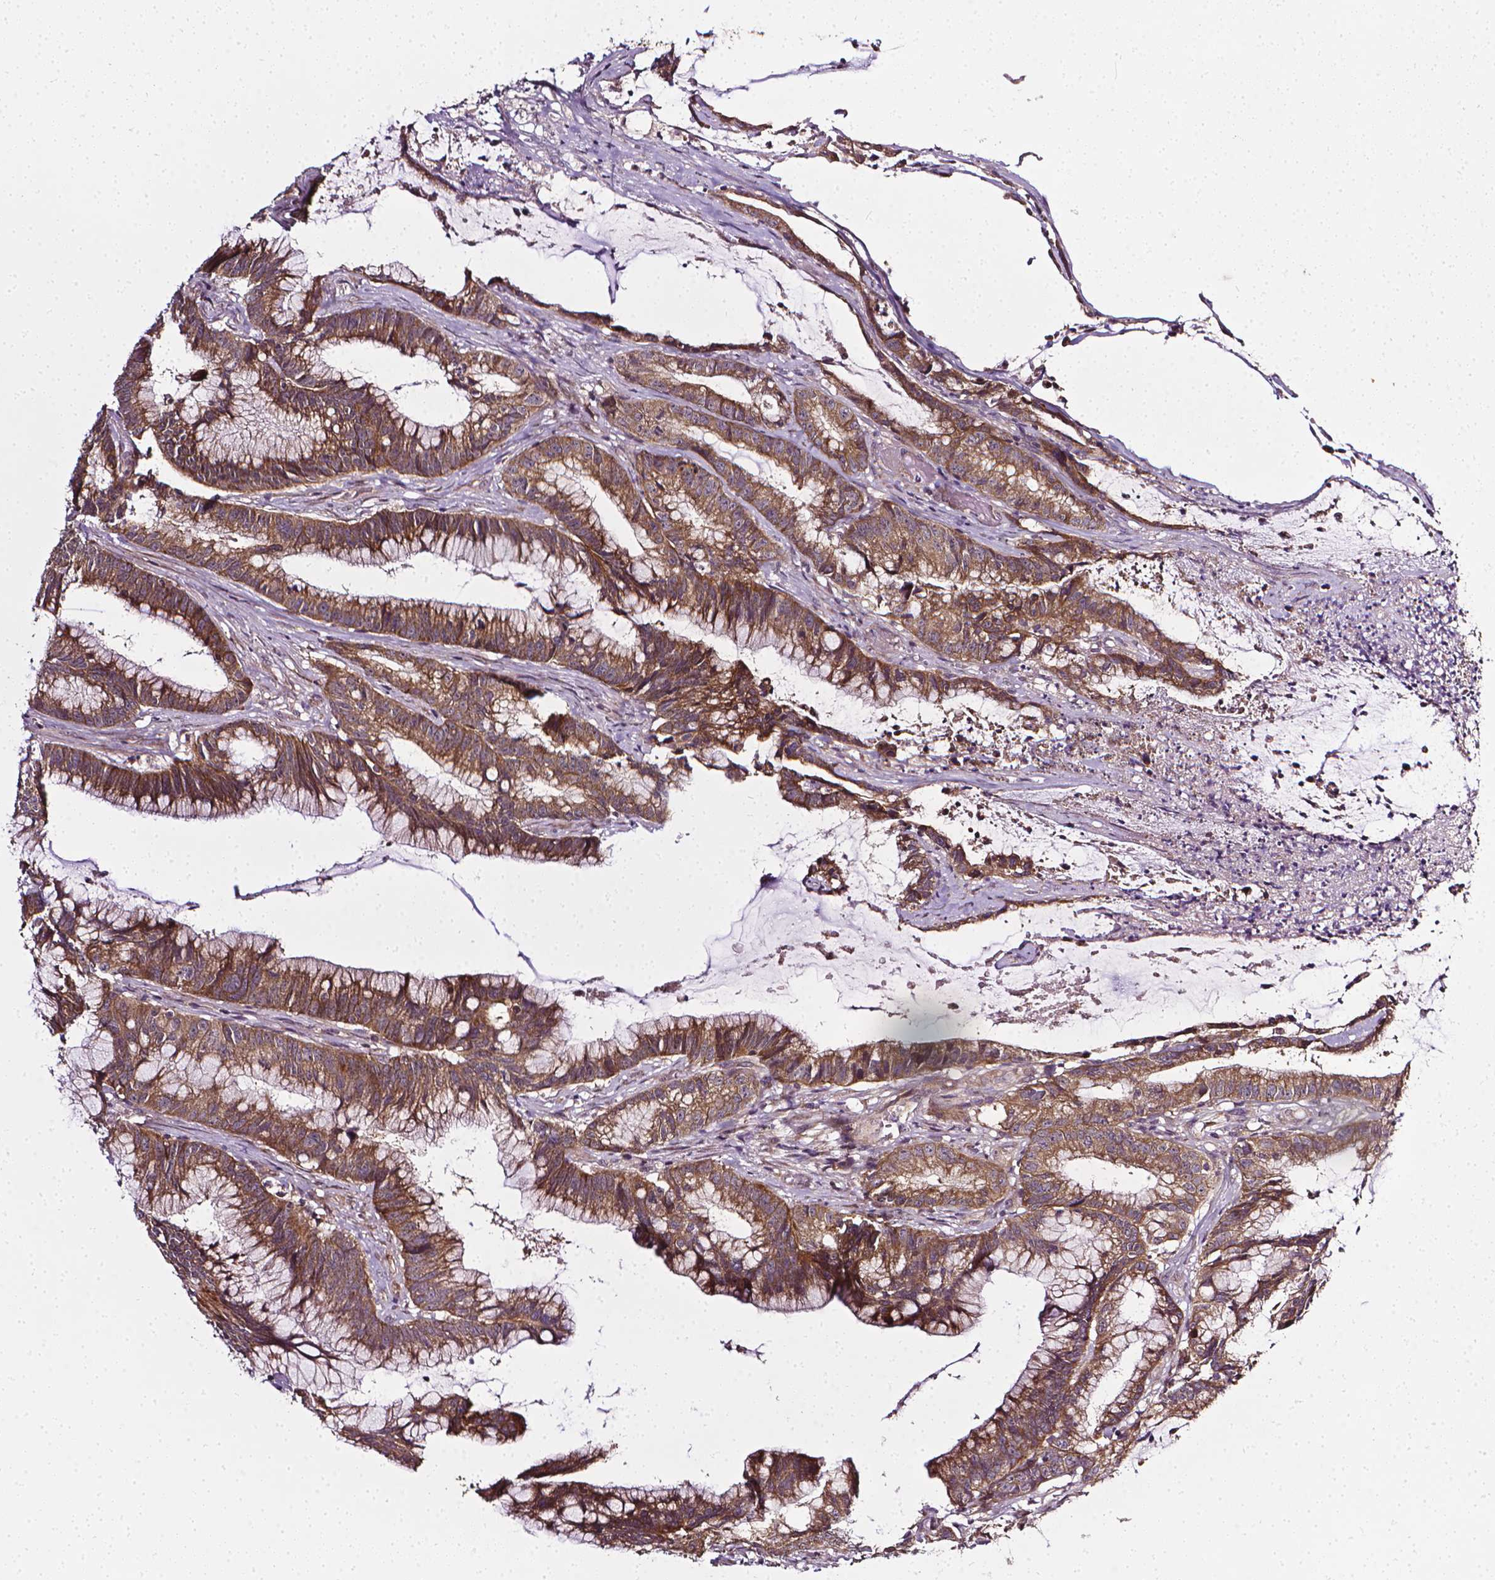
{"staining": {"intensity": "strong", "quantity": ">75%", "location": "cytoplasmic/membranous"}, "tissue": "colorectal cancer", "cell_type": "Tumor cells", "image_type": "cancer", "snomed": [{"axis": "morphology", "description": "Adenocarcinoma, NOS"}, {"axis": "topography", "description": "Colon"}], "caption": "Immunohistochemical staining of human colorectal cancer (adenocarcinoma) shows high levels of strong cytoplasmic/membranous positivity in about >75% of tumor cells.", "gene": "PRAG1", "patient": {"sex": "female", "age": 78}}